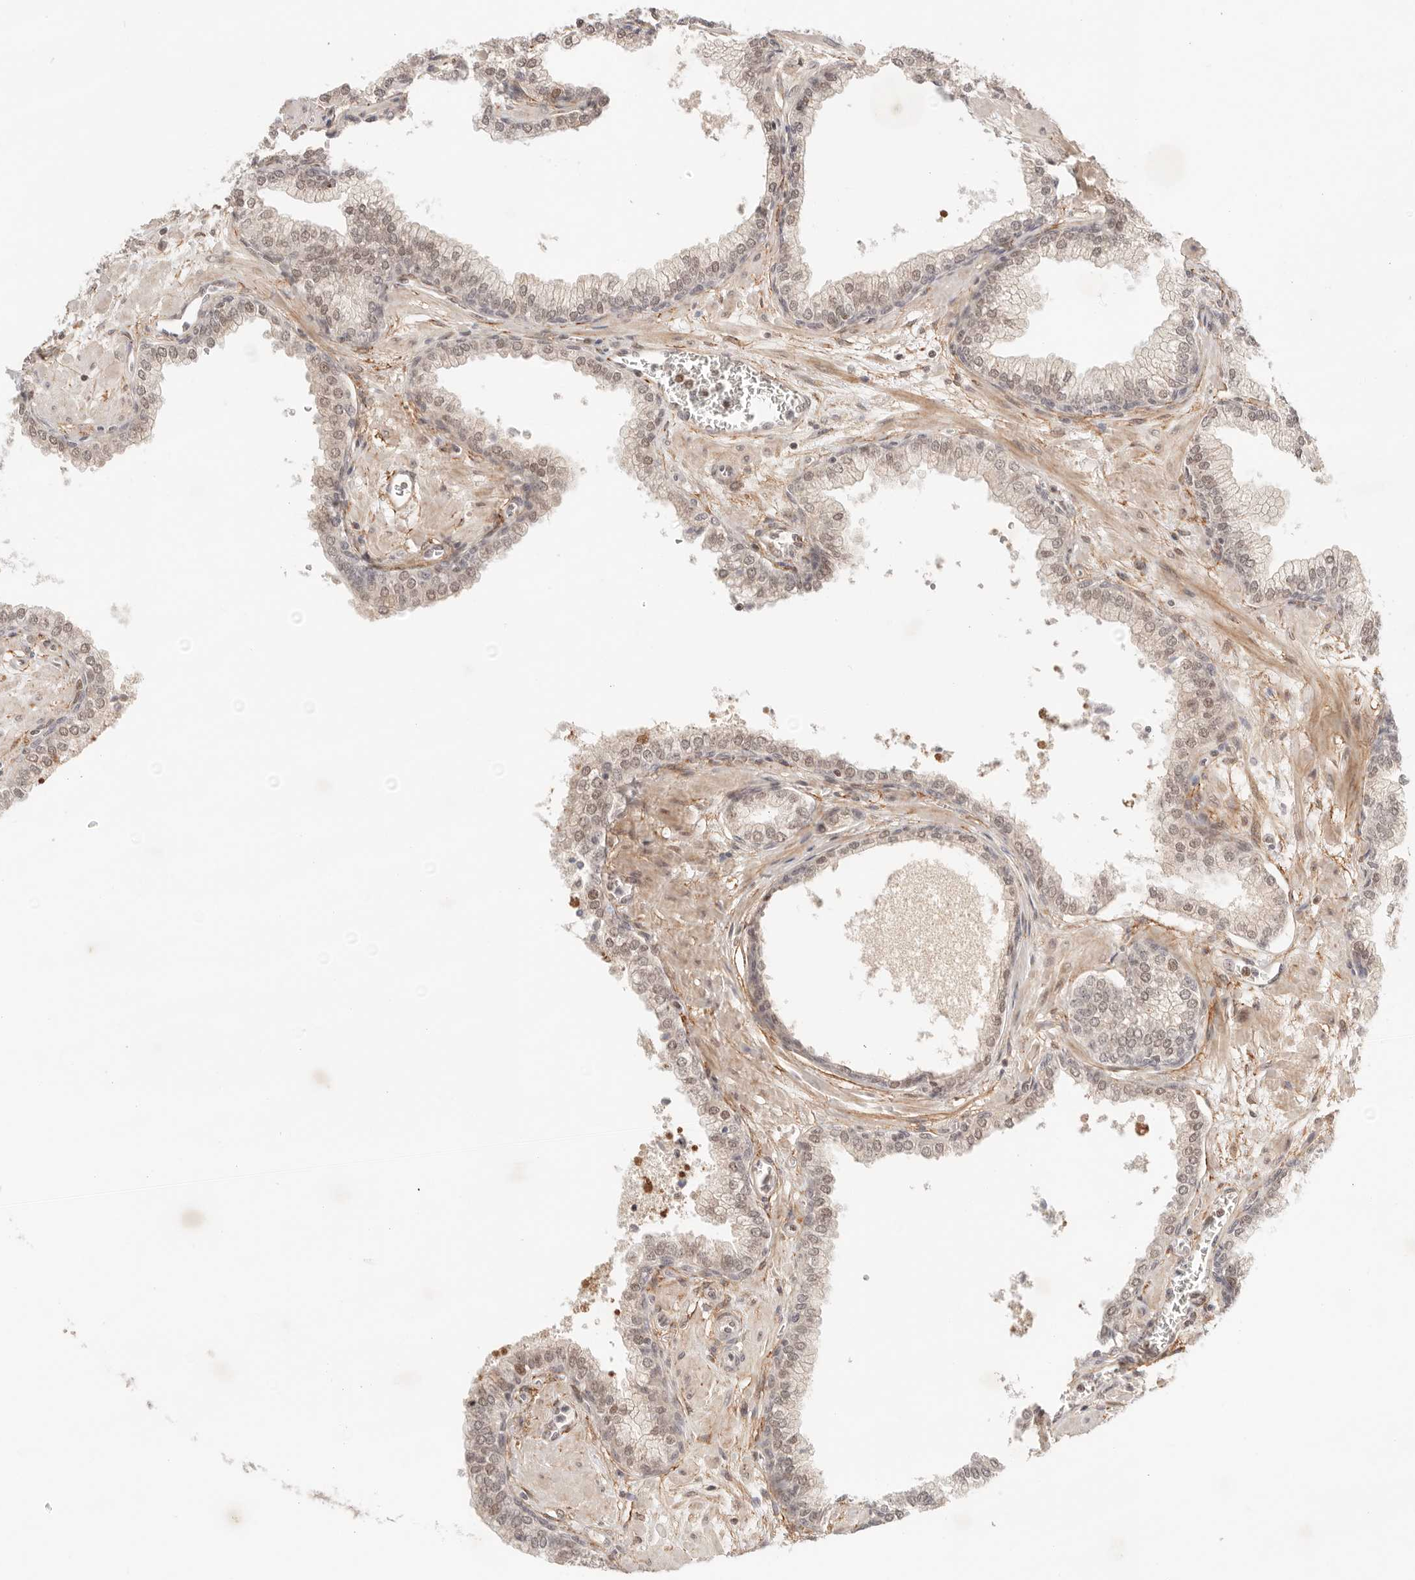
{"staining": {"intensity": "moderate", "quantity": "25%-75%", "location": "nuclear"}, "tissue": "prostate", "cell_type": "Glandular cells", "image_type": "normal", "snomed": [{"axis": "morphology", "description": "Normal tissue, NOS"}, {"axis": "morphology", "description": "Urothelial carcinoma, Low grade"}, {"axis": "topography", "description": "Urinary bladder"}, {"axis": "topography", "description": "Prostate"}], "caption": "Normal prostate shows moderate nuclear positivity in about 25%-75% of glandular cells, visualized by immunohistochemistry. (Stains: DAB in brown, nuclei in blue, Microscopy: brightfield microscopy at high magnification).", "gene": "GTF2E2", "patient": {"sex": "male", "age": 60}}